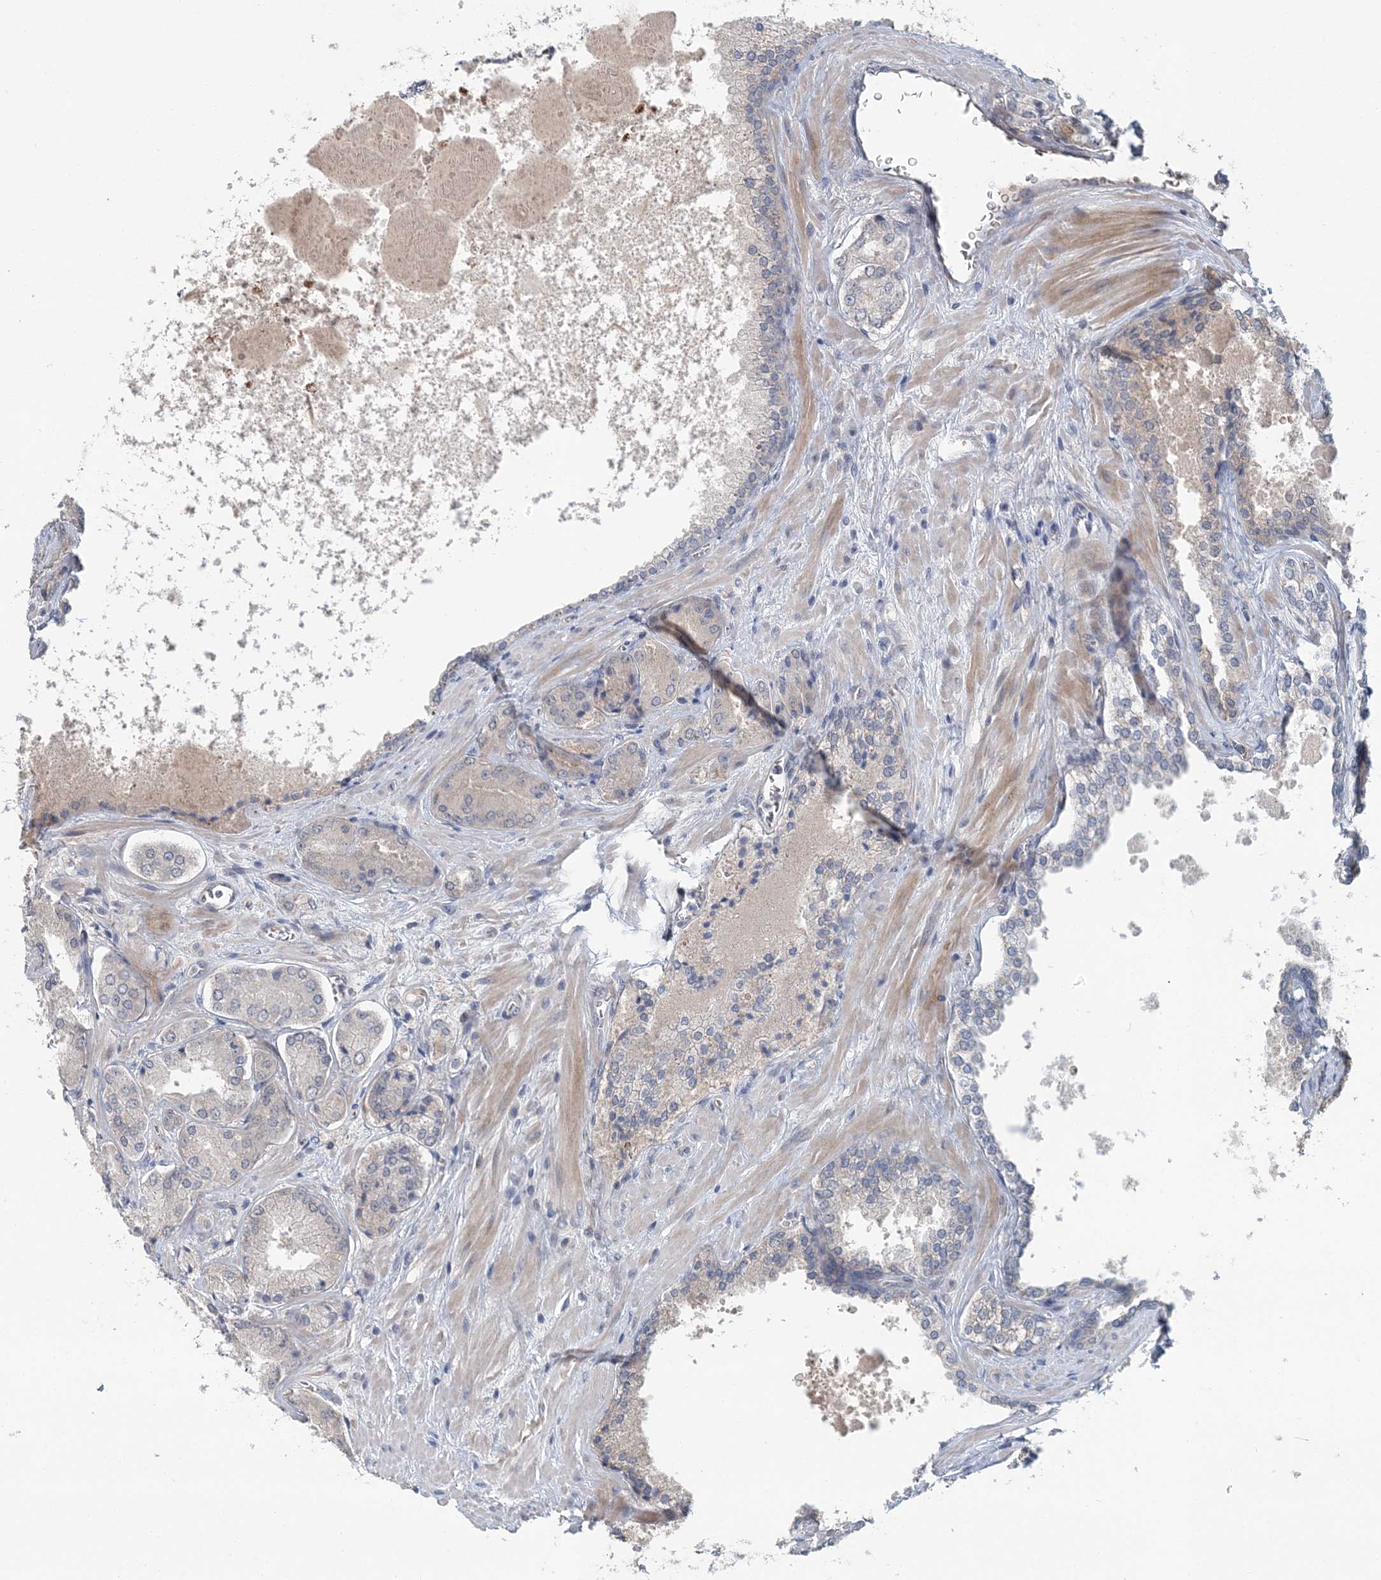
{"staining": {"intensity": "negative", "quantity": "none", "location": "none"}, "tissue": "prostate cancer", "cell_type": "Tumor cells", "image_type": "cancer", "snomed": [{"axis": "morphology", "description": "Adenocarcinoma, Low grade"}, {"axis": "topography", "description": "Prostate"}], "caption": "An IHC micrograph of prostate adenocarcinoma (low-grade) is shown. There is no staining in tumor cells of prostate adenocarcinoma (low-grade). Brightfield microscopy of immunohistochemistry stained with DAB (brown) and hematoxylin (blue), captured at high magnification.", "gene": "RNF25", "patient": {"sex": "male", "age": 74}}